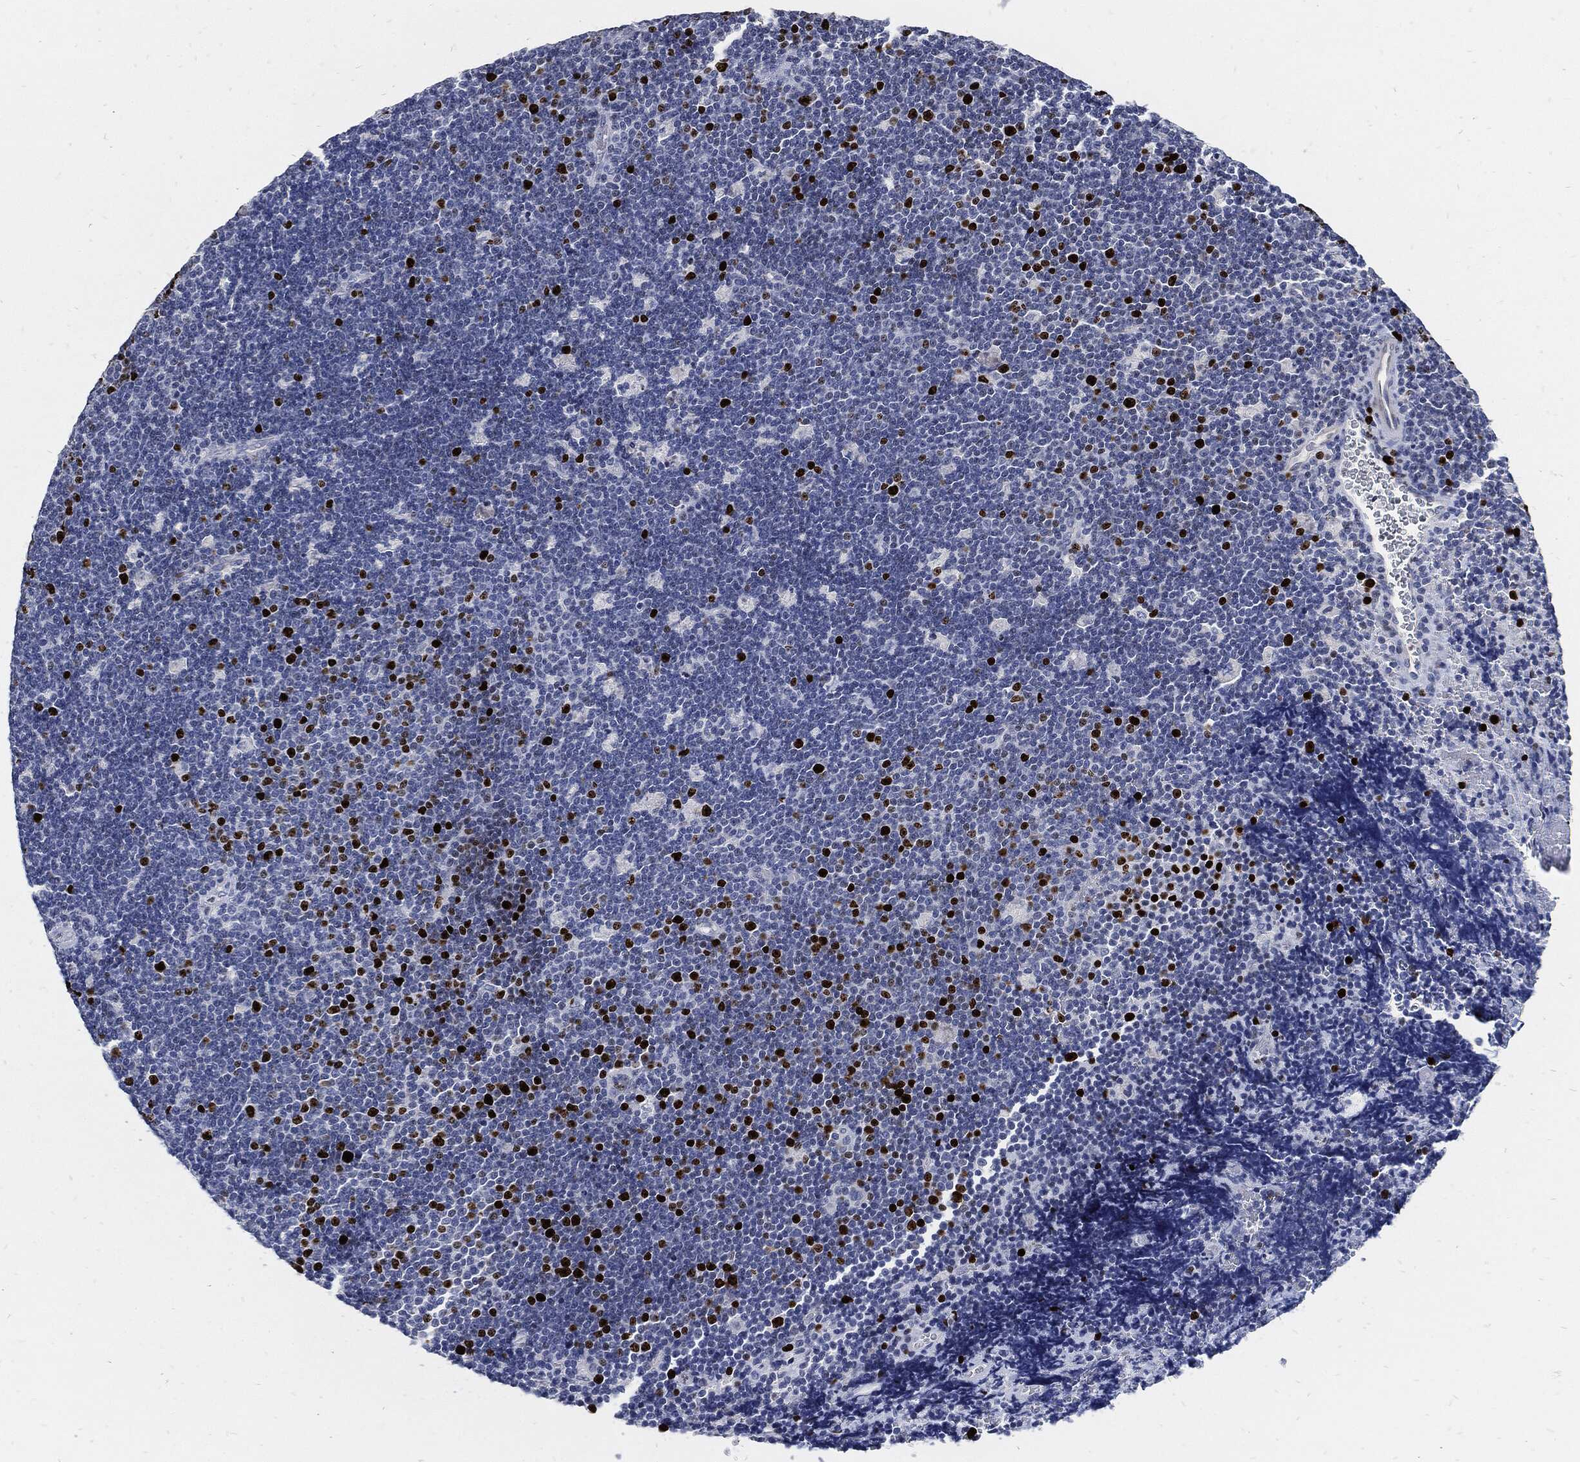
{"staining": {"intensity": "strong", "quantity": "<25%", "location": "nuclear"}, "tissue": "lymphoma", "cell_type": "Tumor cells", "image_type": "cancer", "snomed": [{"axis": "morphology", "description": "Malignant lymphoma, non-Hodgkin's type, Low grade"}, {"axis": "topography", "description": "Brain"}], "caption": "Immunohistochemistry (IHC) of malignant lymphoma, non-Hodgkin's type (low-grade) demonstrates medium levels of strong nuclear positivity in about <25% of tumor cells.", "gene": "MKI67", "patient": {"sex": "female", "age": 66}}